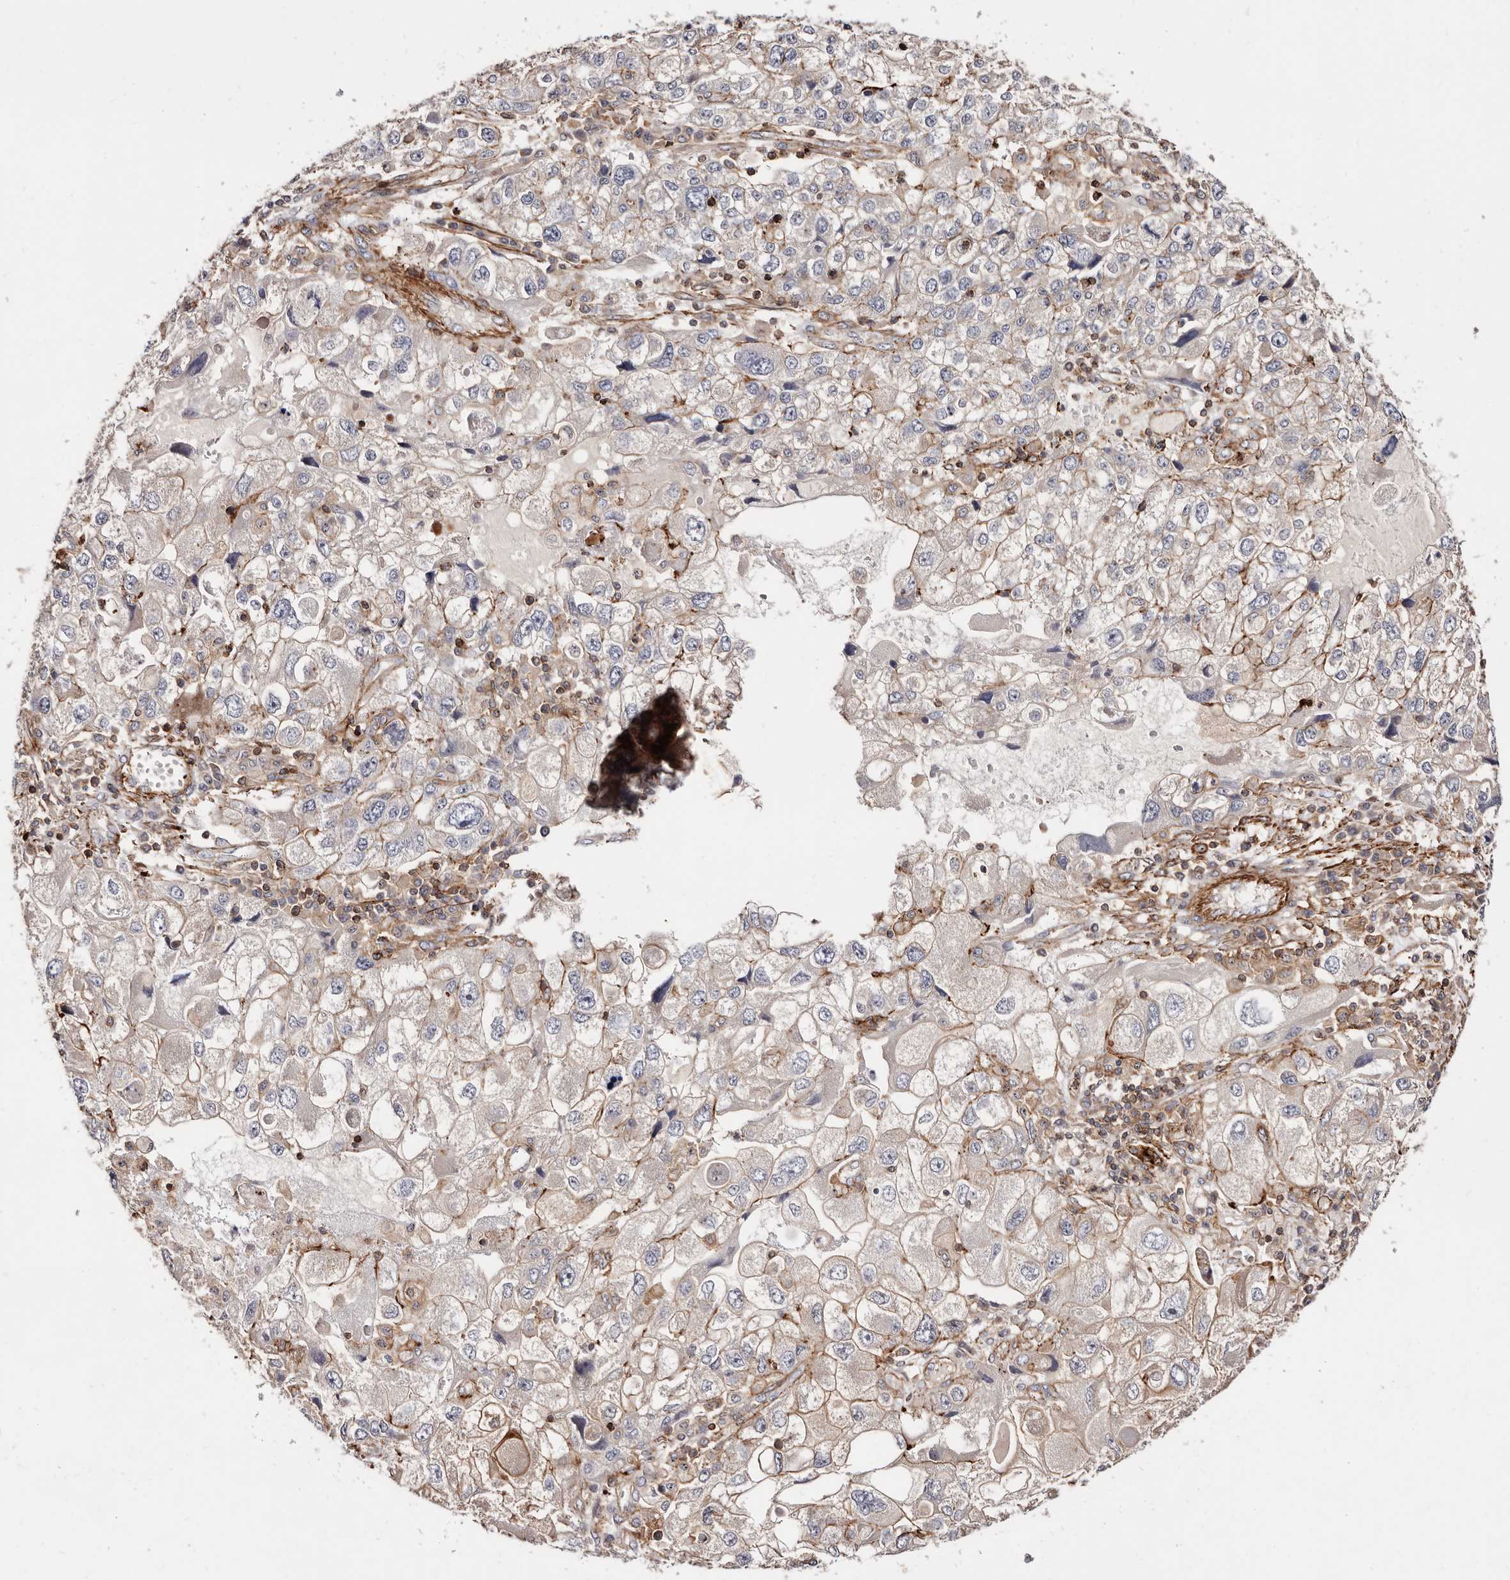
{"staining": {"intensity": "weak", "quantity": "25%-75%", "location": "cytoplasmic/membranous"}, "tissue": "endometrial cancer", "cell_type": "Tumor cells", "image_type": "cancer", "snomed": [{"axis": "morphology", "description": "Adenocarcinoma, NOS"}, {"axis": "topography", "description": "Endometrium"}], "caption": "Protein expression analysis of human endometrial cancer reveals weak cytoplasmic/membranous expression in approximately 25%-75% of tumor cells. The staining is performed using DAB (3,3'-diaminobenzidine) brown chromogen to label protein expression. The nuclei are counter-stained blue using hematoxylin.", "gene": "PTPN22", "patient": {"sex": "female", "age": 49}}